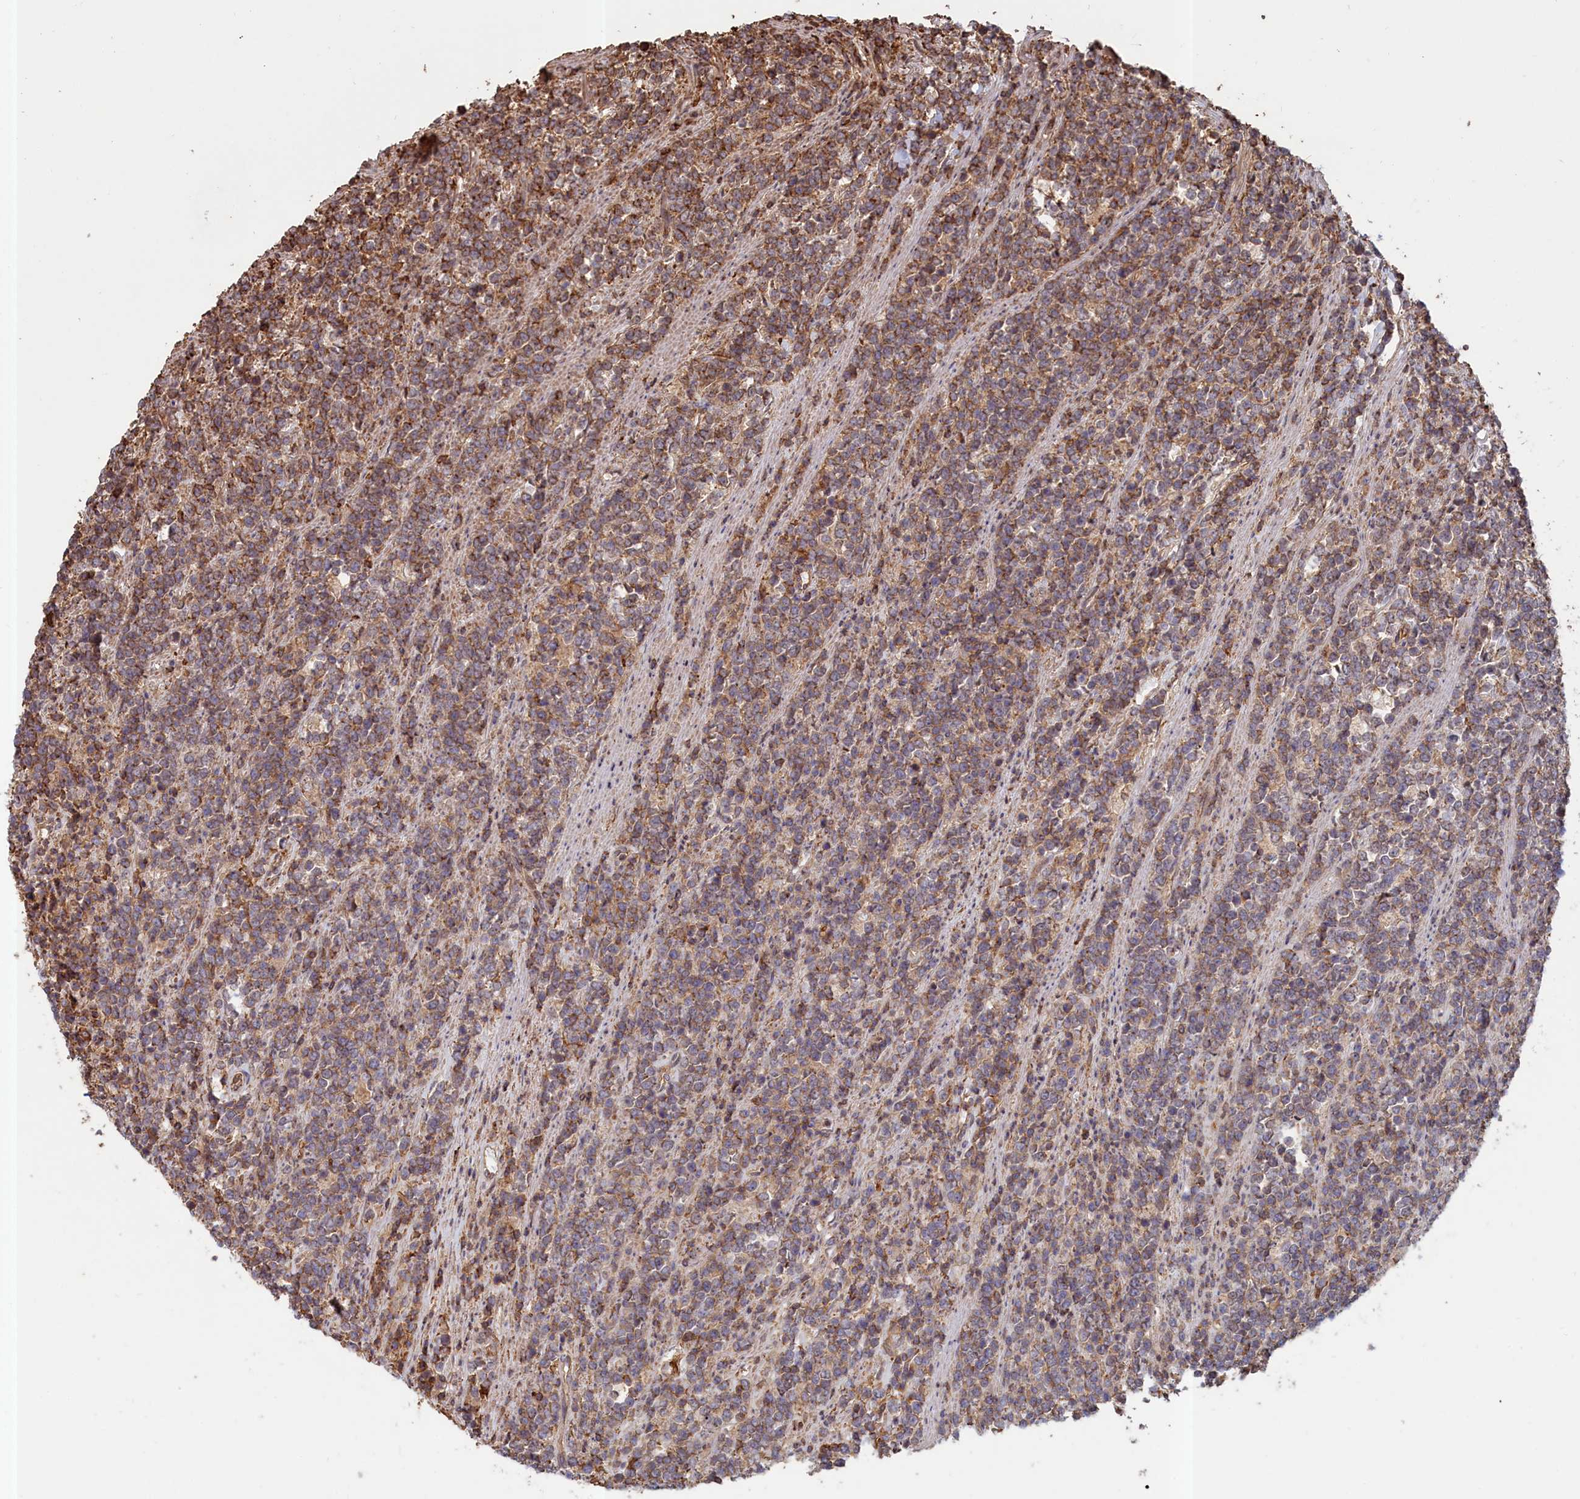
{"staining": {"intensity": "moderate", "quantity": ">75%", "location": "cytoplasmic/membranous"}, "tissue": "lymphoma", "cell_type": "Tumor cells", "image_type": "cancer", "snomed": [{"axis": "morphology", "description": "Malignant lymphoma, non-Hodgkin's type, High grade"}, {"axis": "topography", "description": "Small intestine"}], "caption": "High-grade malignant lymphoma, non-Hodgkin's type stained for a protein demonstrates moderate cytoplasmic/membranous positivity in tumor cells. (DAB (3,3'-diaminobenzidine) IHC with brightfield microscopy, high magnification).", "gene": "ANKRD27", "patient": {"sex": "male", "age": 8}}